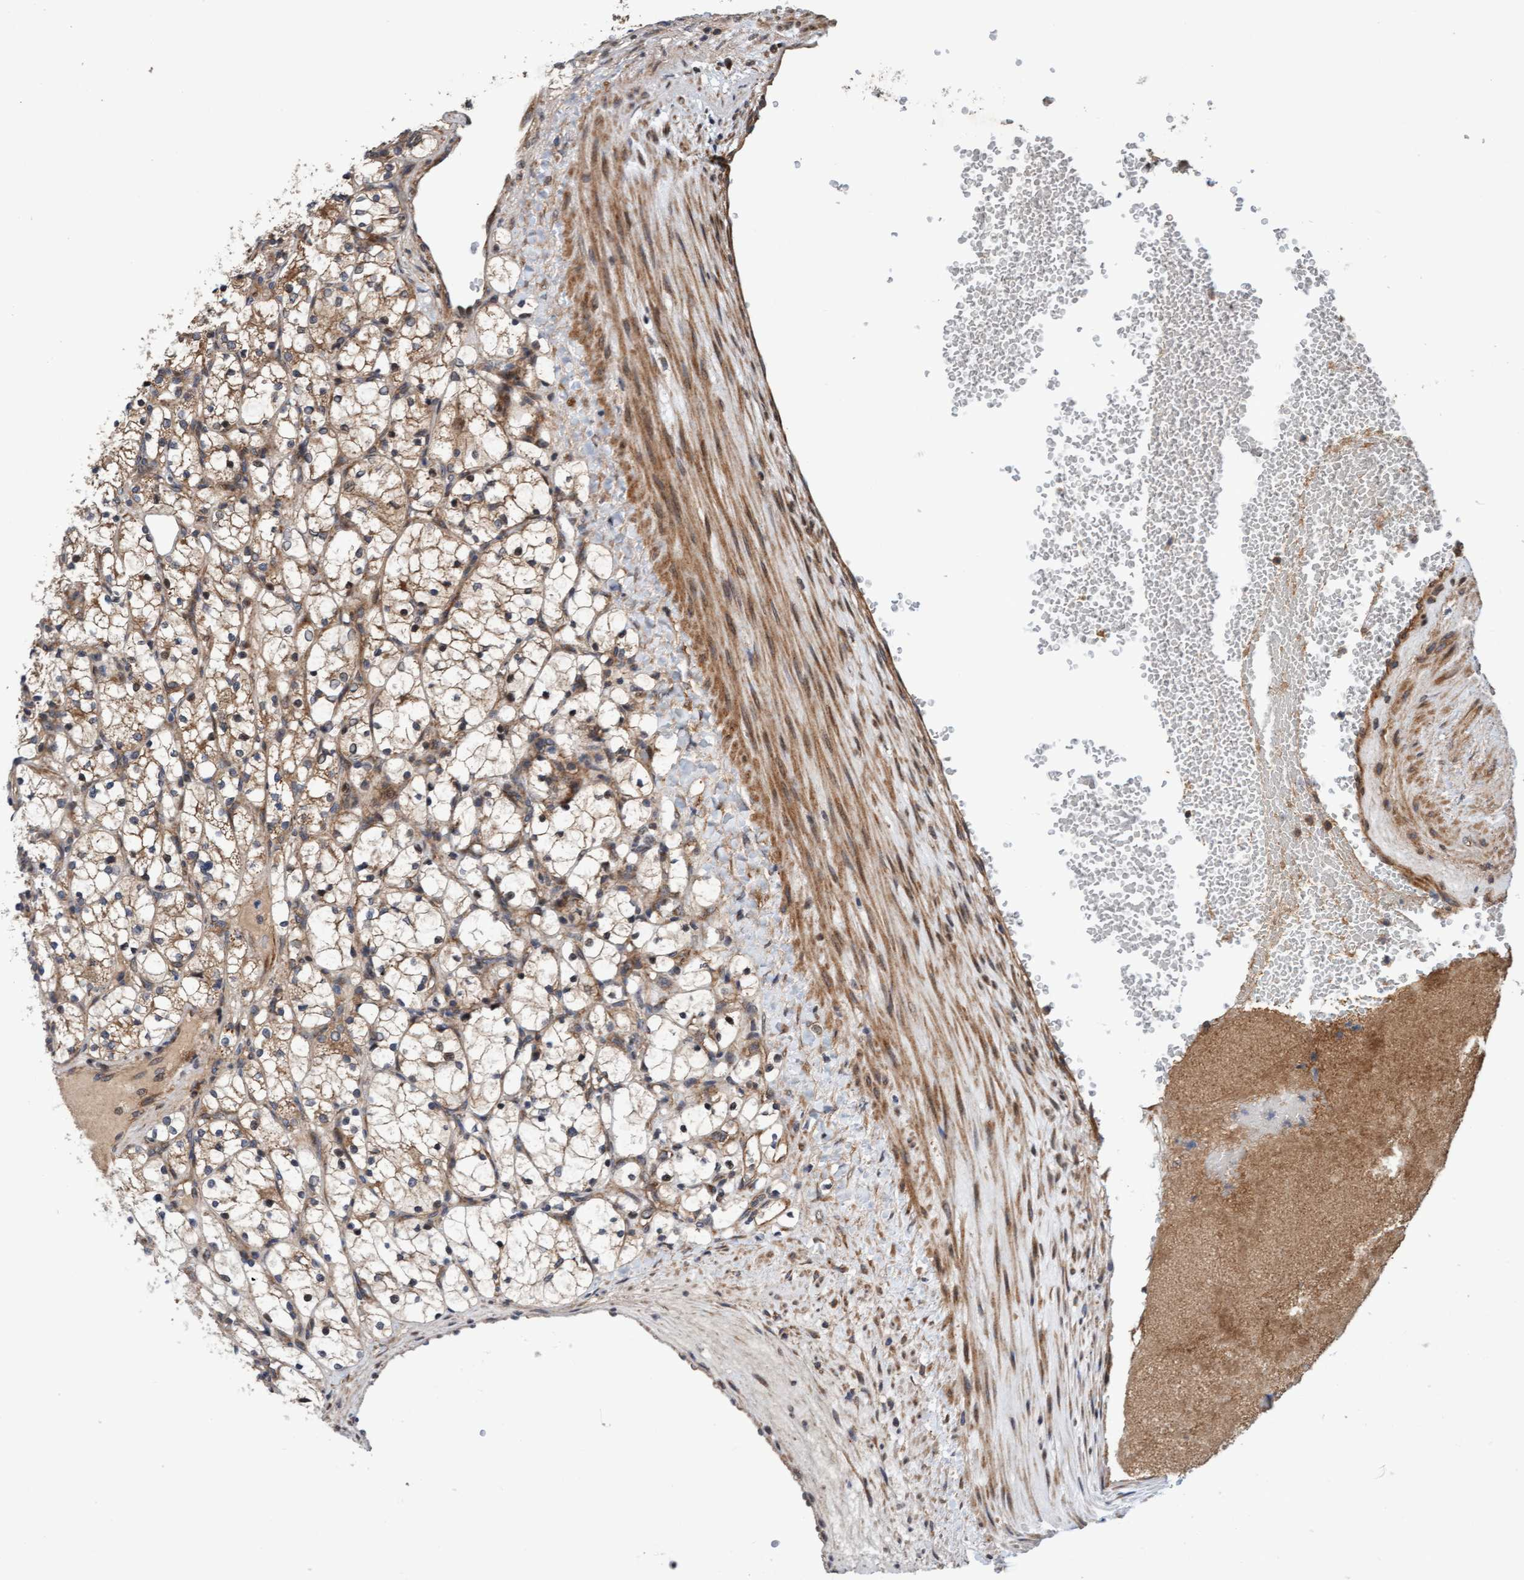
{"staining": {"intensity": "weak", "quantity": "25%-75%", "location": "cytoplasmic/membranous"}, "tissue": "renal cancer", "cell_type": "Tumor cells", "image_type": "cancer", "snomed": [{"axis": "morphology", "description": "Adenocarcinoma, NOS"}, {"axis": "topography", "description": "Kidney"}], "caption": "Brown immunohistochemical staining in adenocarcinoma (renal) demonstrates weak cytoplasmic/membranous expression in approximately 25%-75% of tumor cells.", "gene": "MLXIP", "patient": {"sex": "female", "age": 69}}